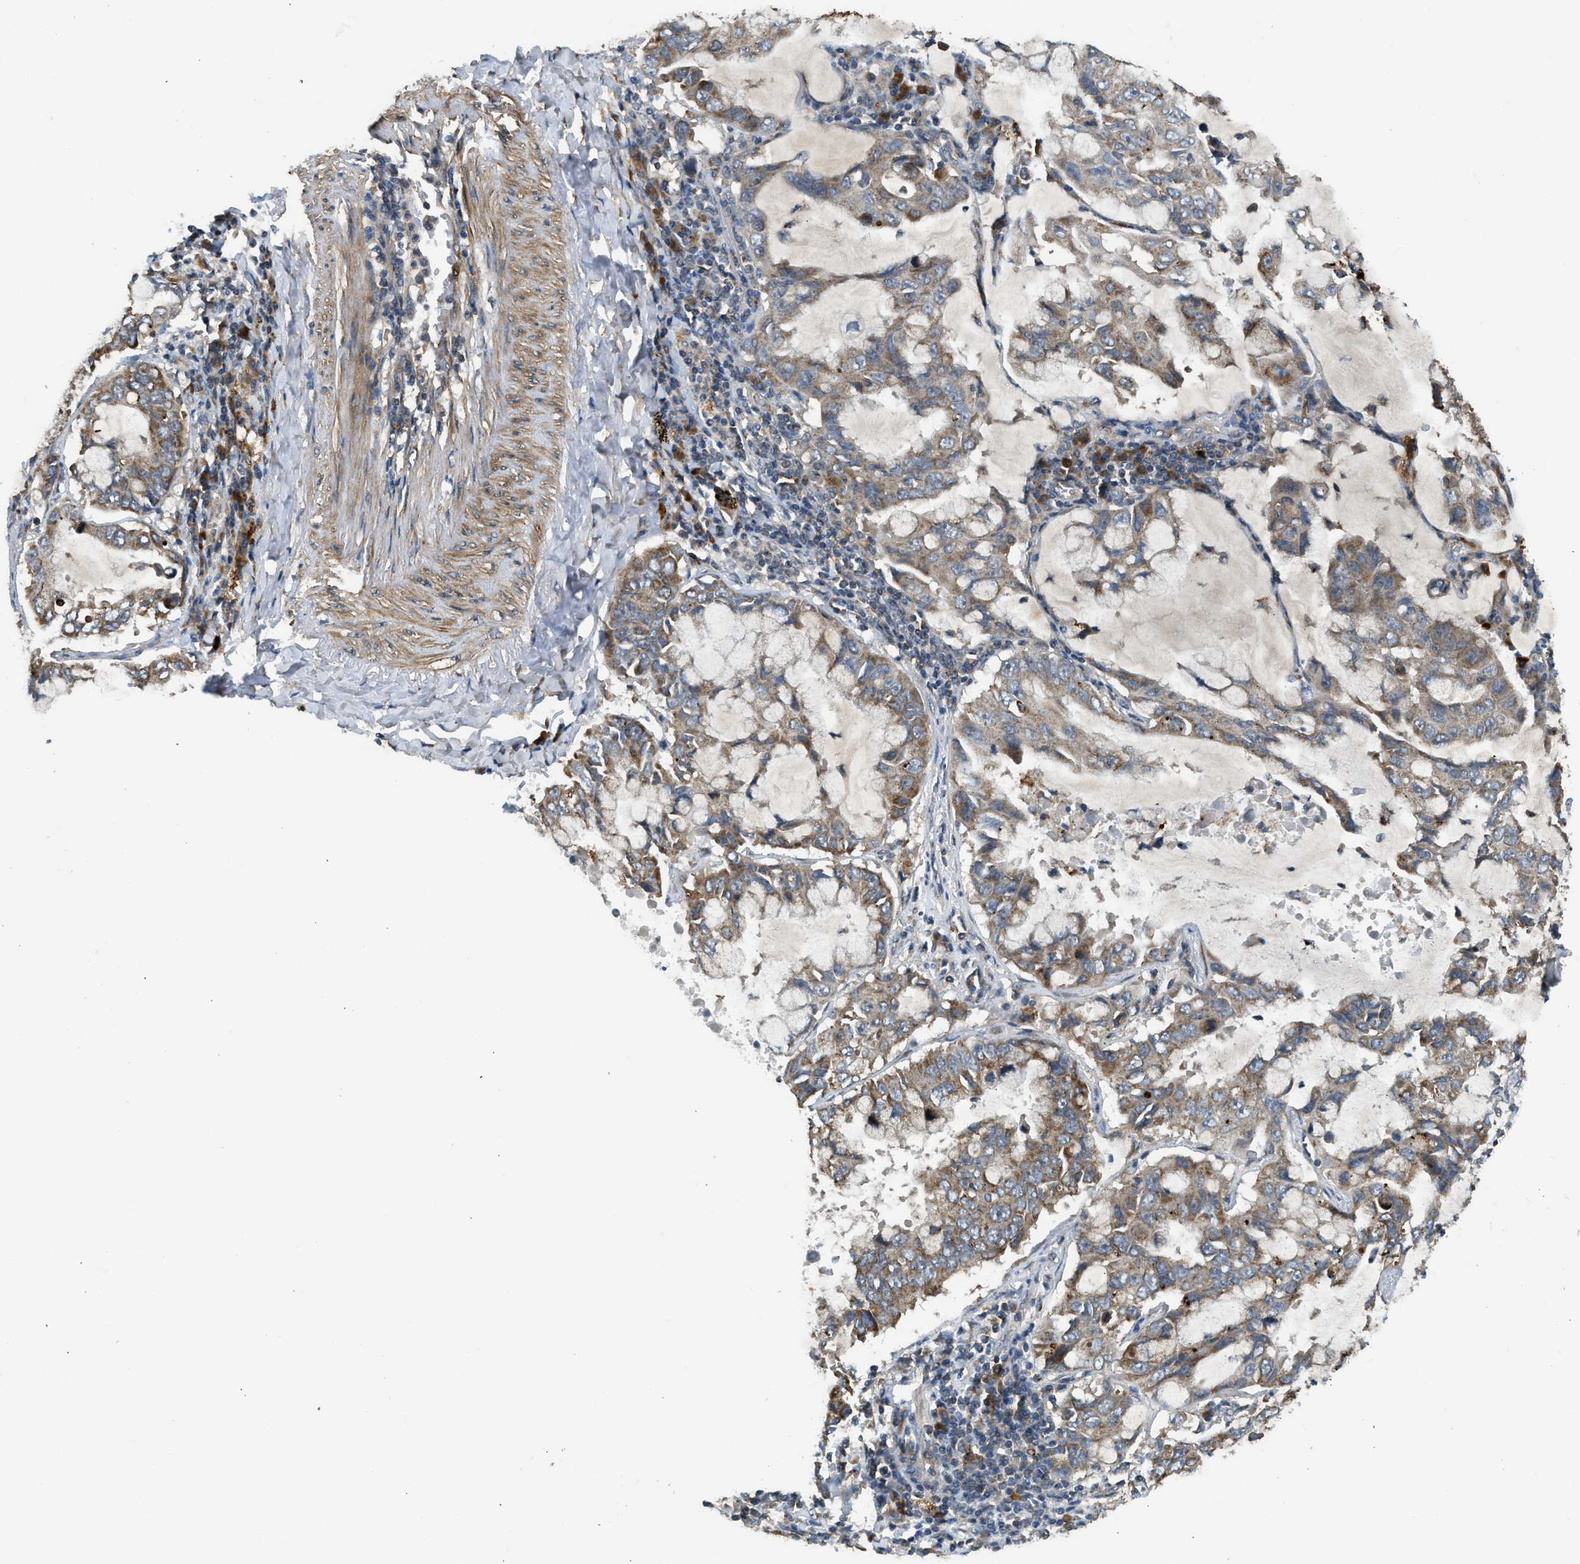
{"staining": {"intensity": "moderate", "quantity": ">75%", "location": "cytoplasmic/membranous"}, "tissue": "lung cancer", "cell_type": "Tumor cells", "image_type": "cancer", "snomed": [{"axis": "morphology", "description": "Adenocarcinoma, NOS"}, {"axis": "topography", "description": "Lung"}], "caption": "High-power microscopy captured an immunohistochemistry (IHC) image of lung adenocarcinoma, revealing moderate cytoplasmic/membranous positivity in approximately >75% of tumor cells.", "gene": "STARD3", "patient": {"sex": "male", "age": 64}}